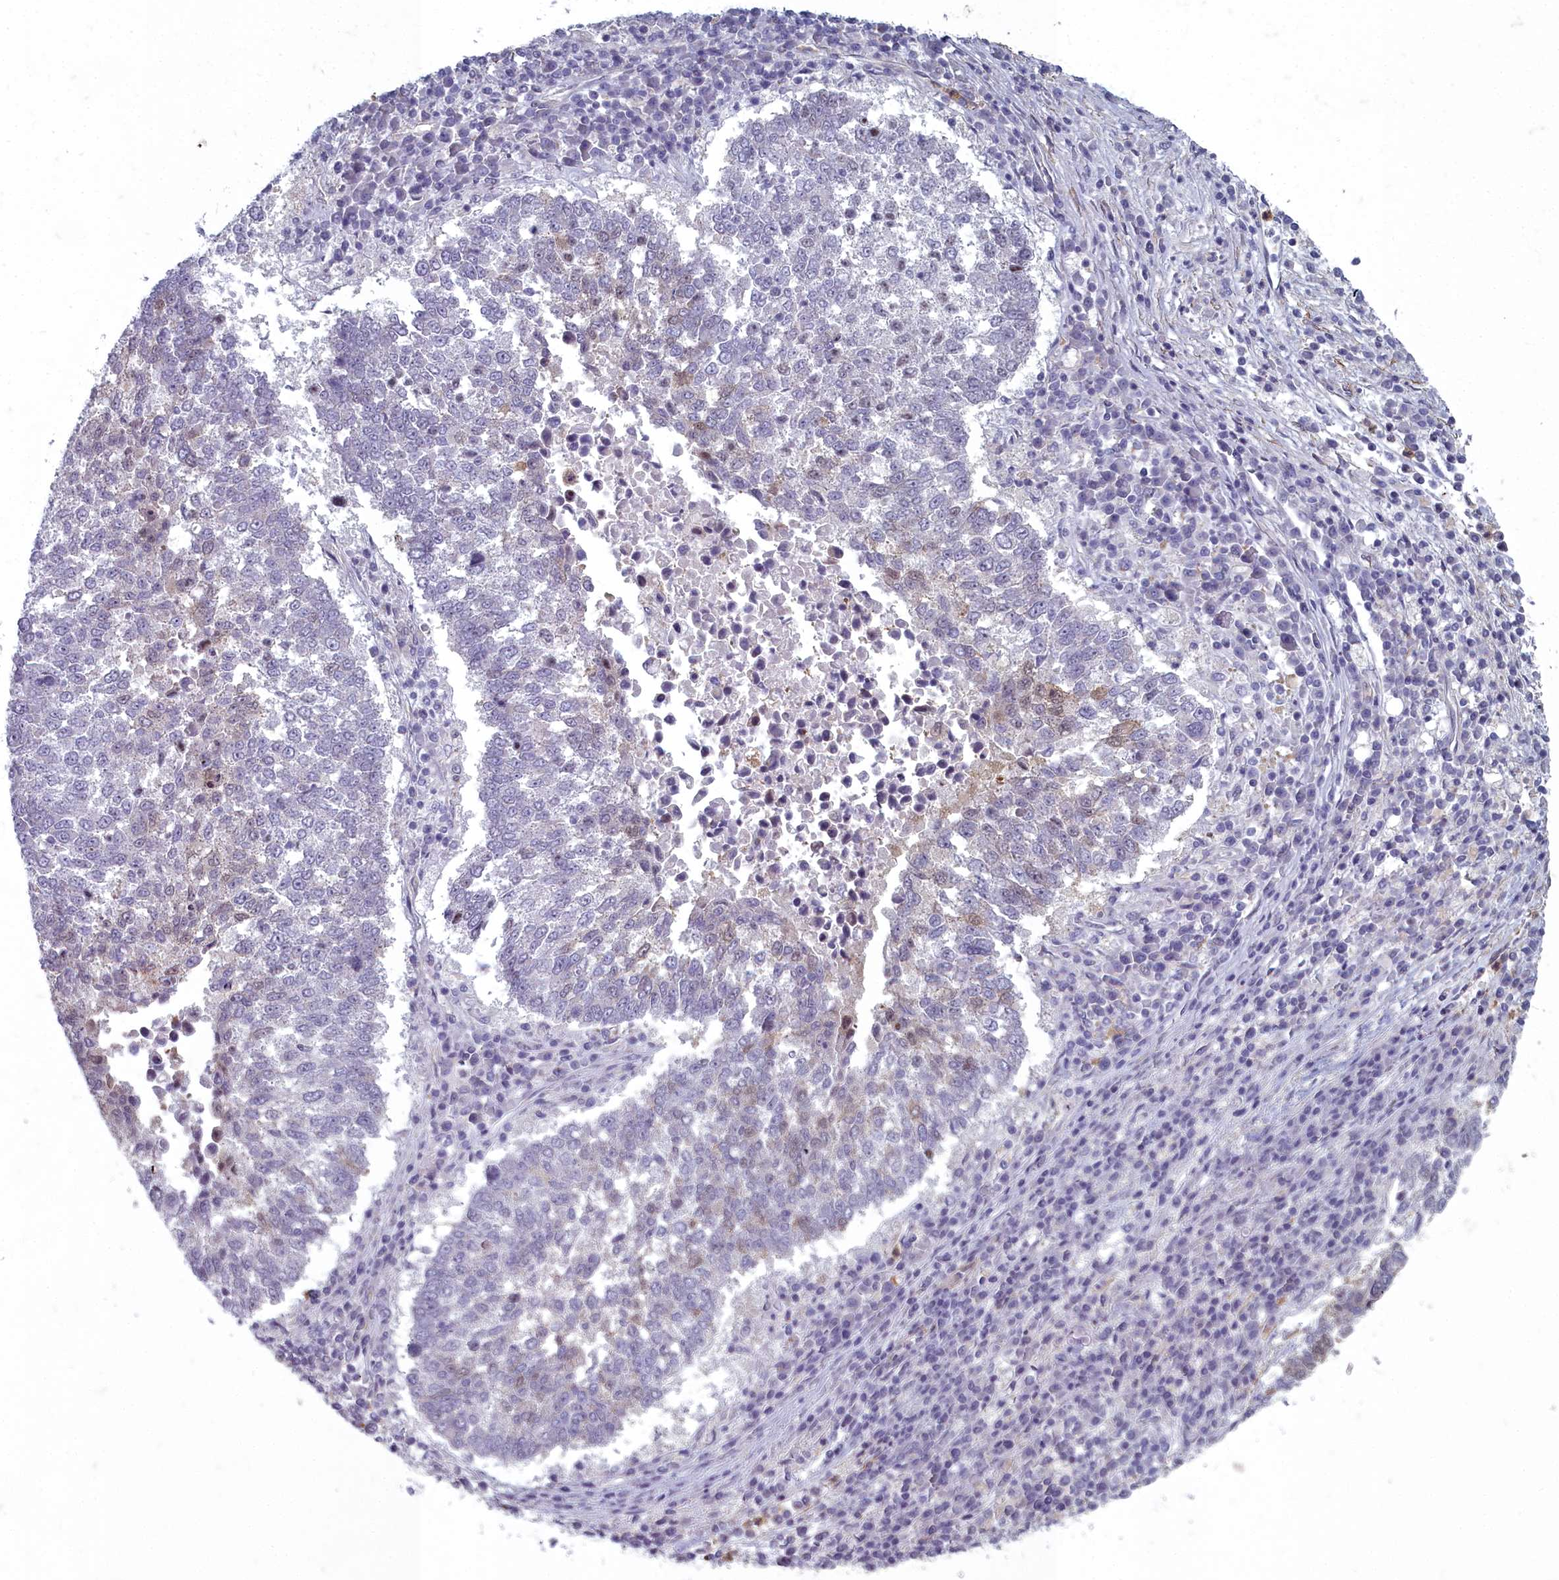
{"staining": {"intensity": "weak", "quantity": "<25%", "location": "nuclear"}, "tissue": "lung cancer", "cell_type": "Tumor cells", "image_type": "cancer", "snomed": [{"axis": "morphology", "description": "Squamous cell carcinoma, NOS"}, {"axis": "topography", "description": "Lung"}], "caption": "This is an immunohistochemistry (IHC) photomicrograph of human squamous cell carcinoma (lung). There is no expression in tumor cells.", "gene": "ZNF626", "patient": {"sex": "male", "age": 73}}